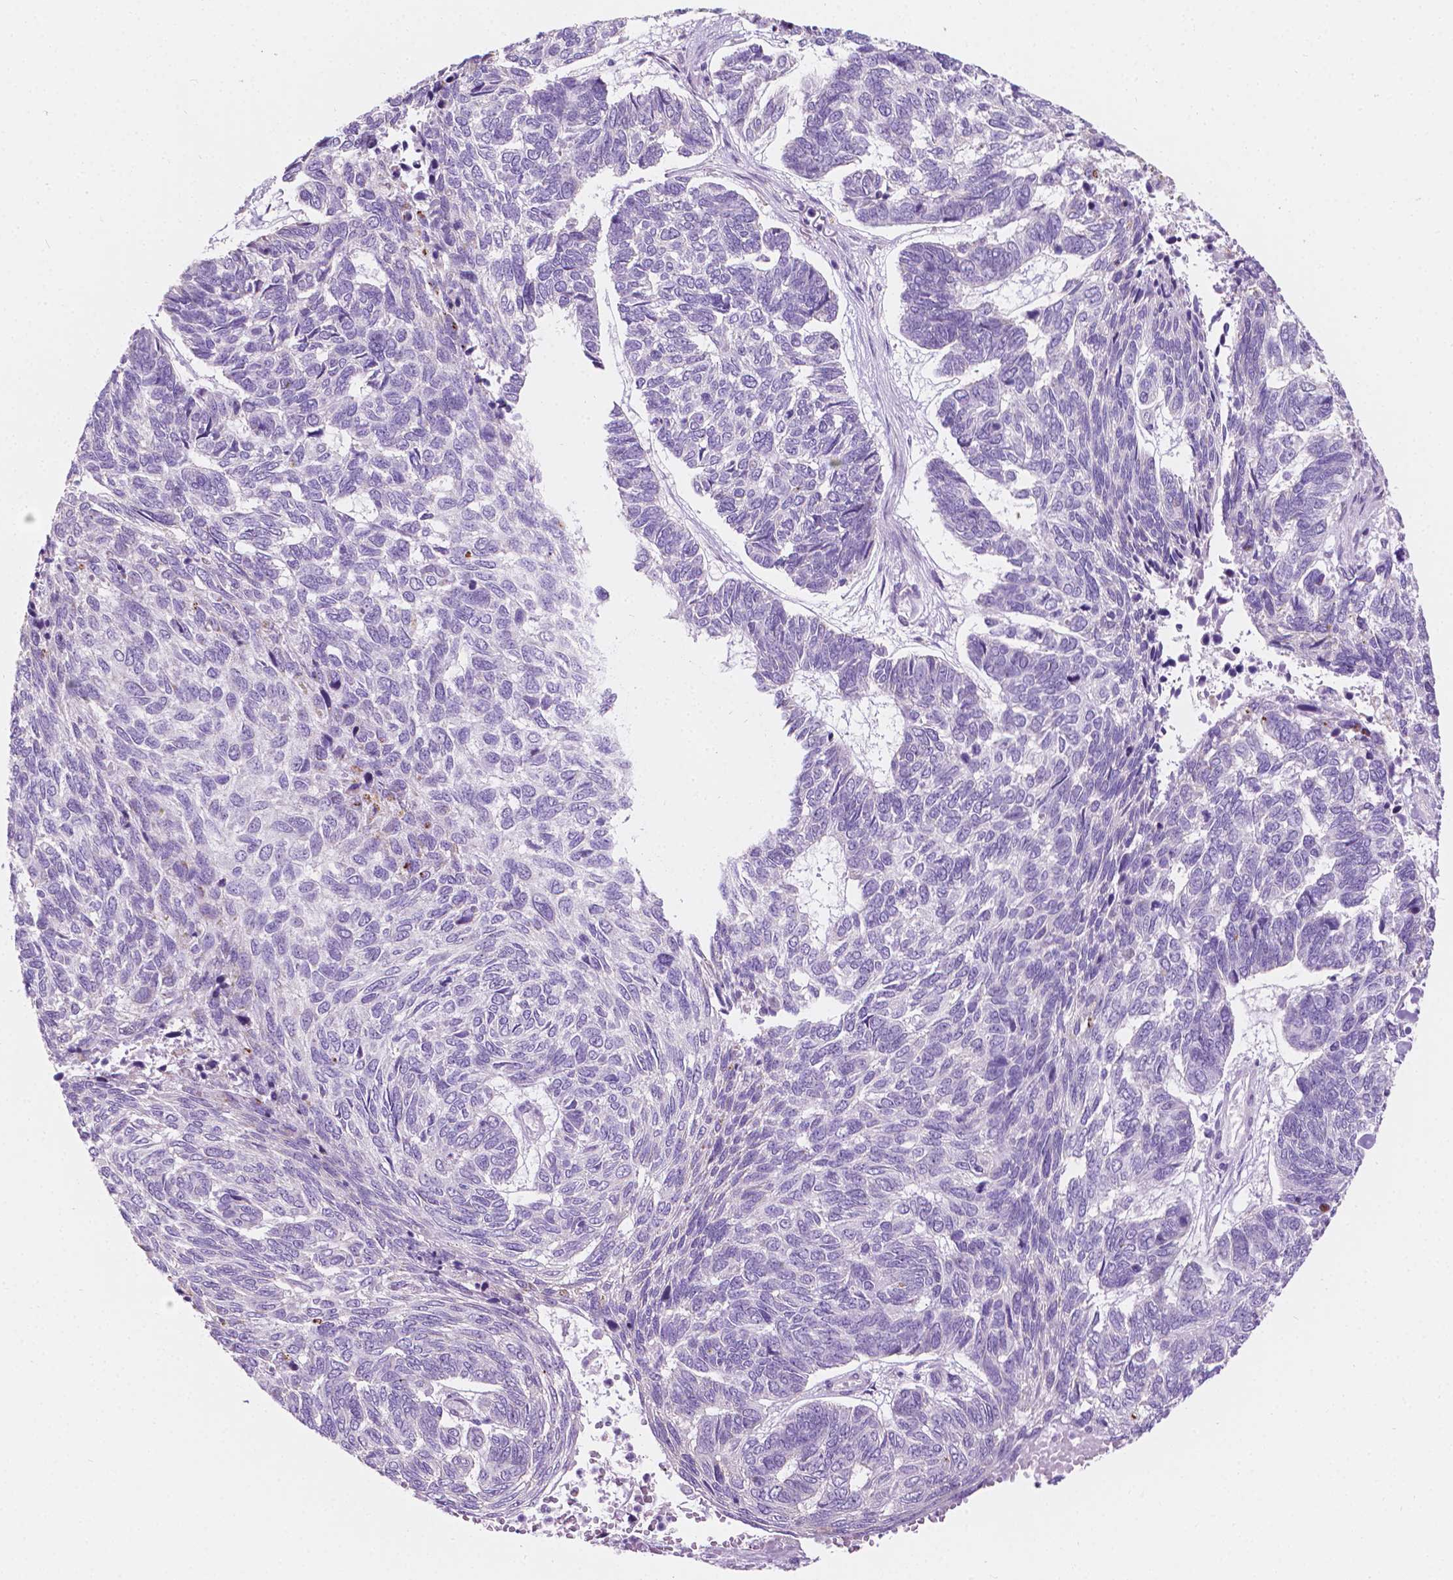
{"staining": {"intensity": "negative", "quantity": "none", "location": "none"}, "tissue": "skin cancer", "cell_type": "Tumor cells", "image_type": "cancer", "snomed": [{"axis": "morphology", "description": "Basal cell carcinoma"}, {"axis": "topography", "description": "Skin"}], "caption": "High magnification brightfield microscopy of skin basal cell carcinoma stained with DAB (3,3'-diaminobenzidine) (brown) and counterstained with hematoxylin (blue): tumor cells show no significant staining.", "gene": "NOS1AP", "patient": {"sex": "female", "age": 65}}